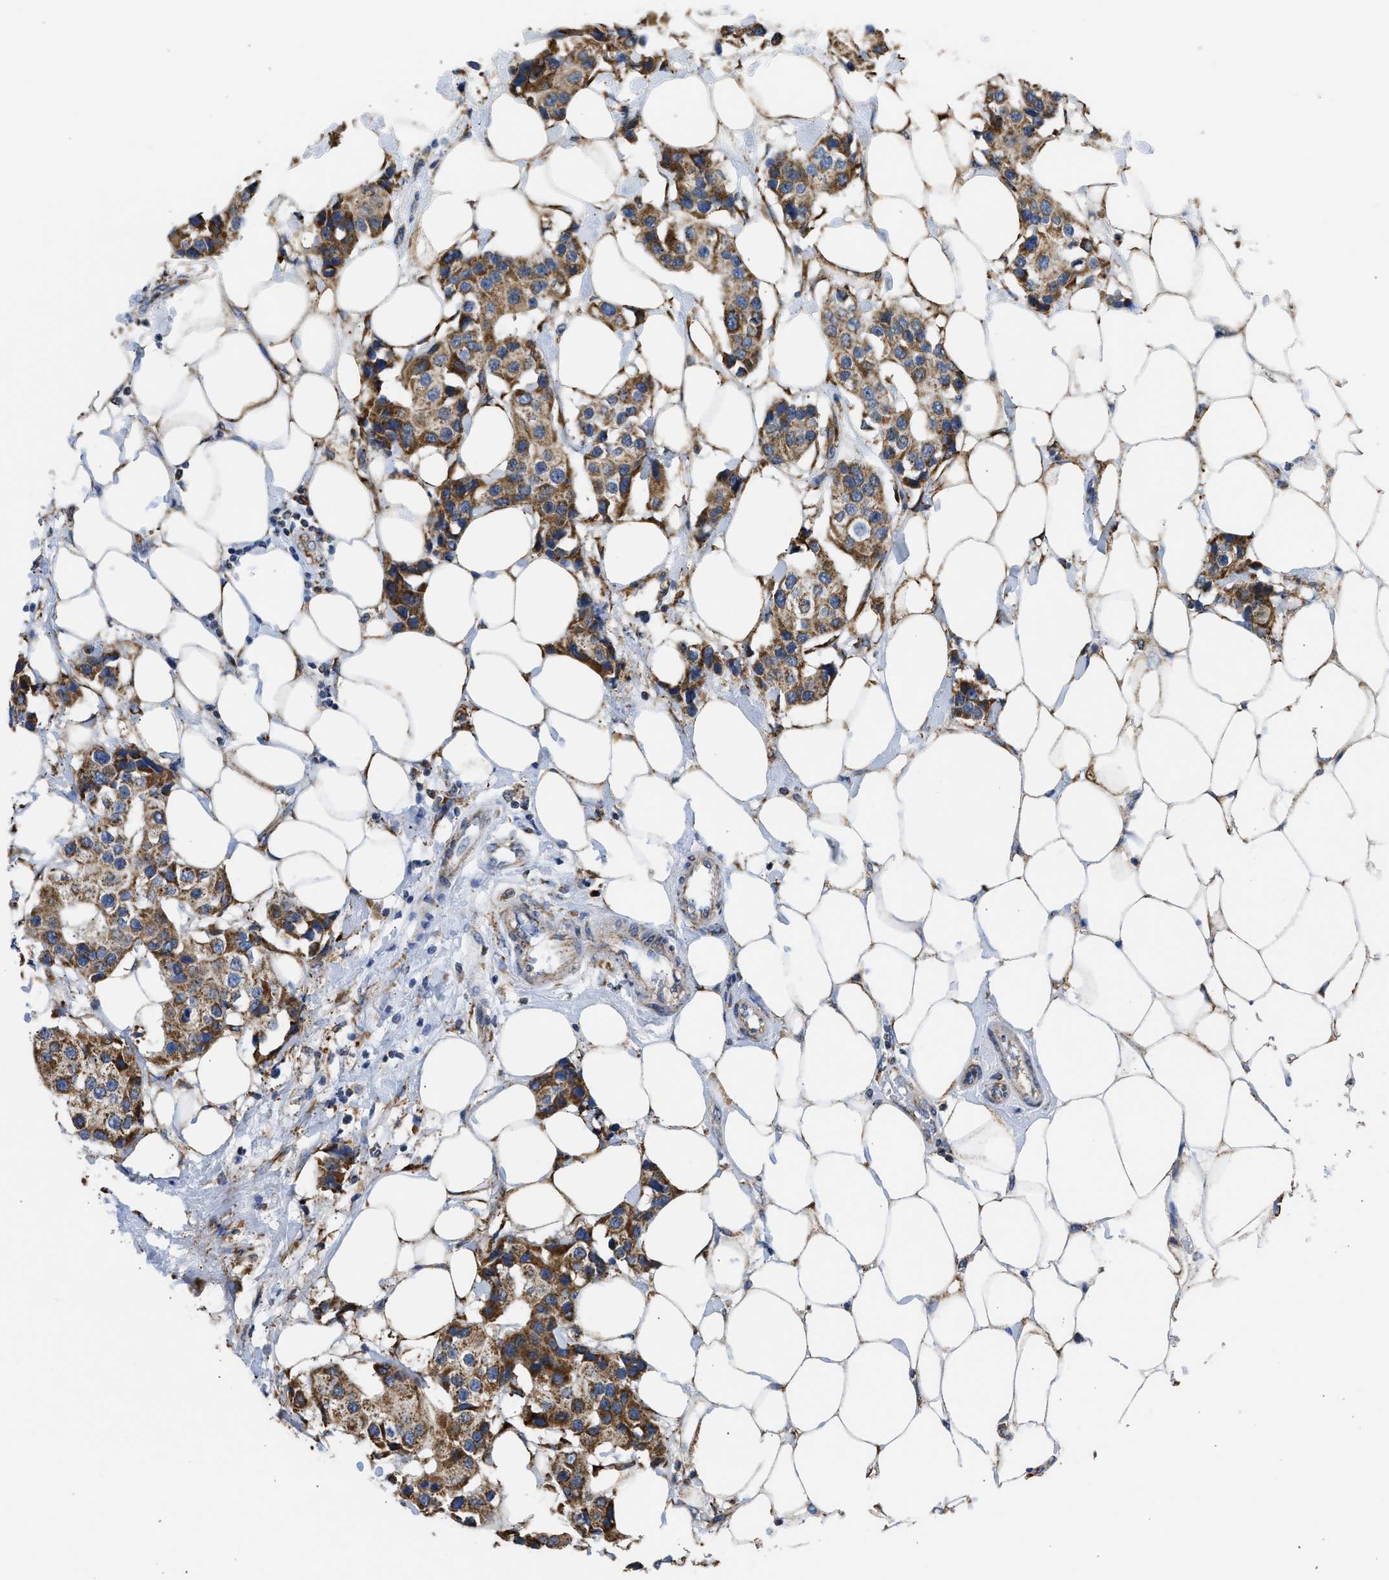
{"staining": {"intensity": "moderate", "quantity": ">75%", "location": "cytoplasmic/membranous"}, "tissue": "breast cancer", "cell_type": "Tumor cells", "image_type": "cancer", "snomed": [{"axis": "morphology", "description": "Normal tissue, NOS"}, {"axis": "morphology", "description": "Duct carcinoma"}, {"axis": "topography", "description": "Breast"}], "caption": "Invasive ductal carcinoma (breast) stained with DAB IHC displays medium levels of moderate cytoplasmic/membranous expression in approximately >75% of tumor cells.", "gene": "CYCS", "patient": {"sex": "female", "age": 39}}